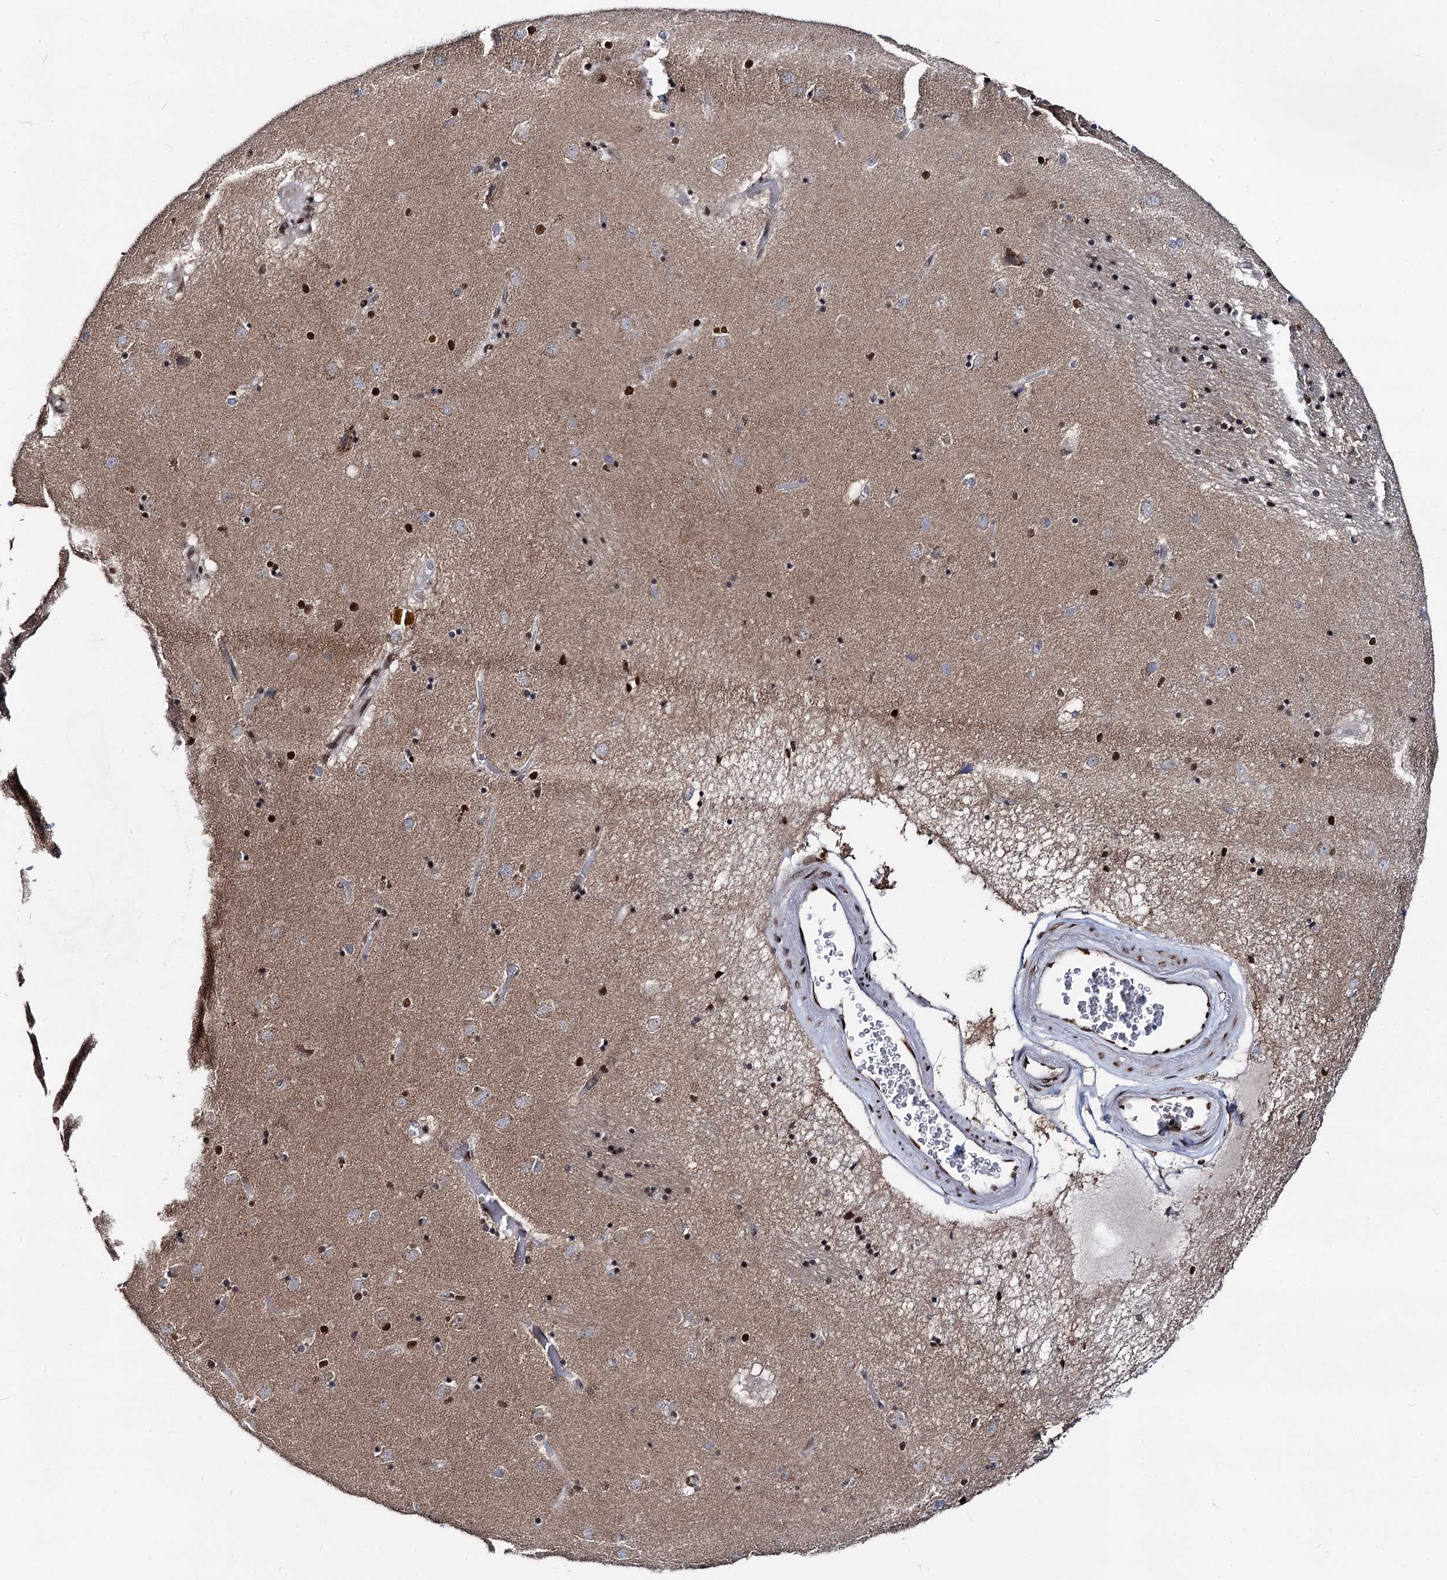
{"staining": {"intensity": "strong", "quantity": "25%-75%", "location": "nuclear"}, "tissue": "caudate", "cell_type": "Glial cells", "image_type": "normal", "snomed": [{"axis": "morphology", "description": "Normal tissue, NOS"}, {"axis": "topography", "description": "Lateral ventricle wall"}], "caption": "Immunohistochemistry photomicrograph of normal human caudate stained for a protein (brown), which shows high levels of strong nuclear positivity in about 25%-75% of glial cells.", "gene": "GALNT11", "patient": {"sex": "male", "age": 70}}